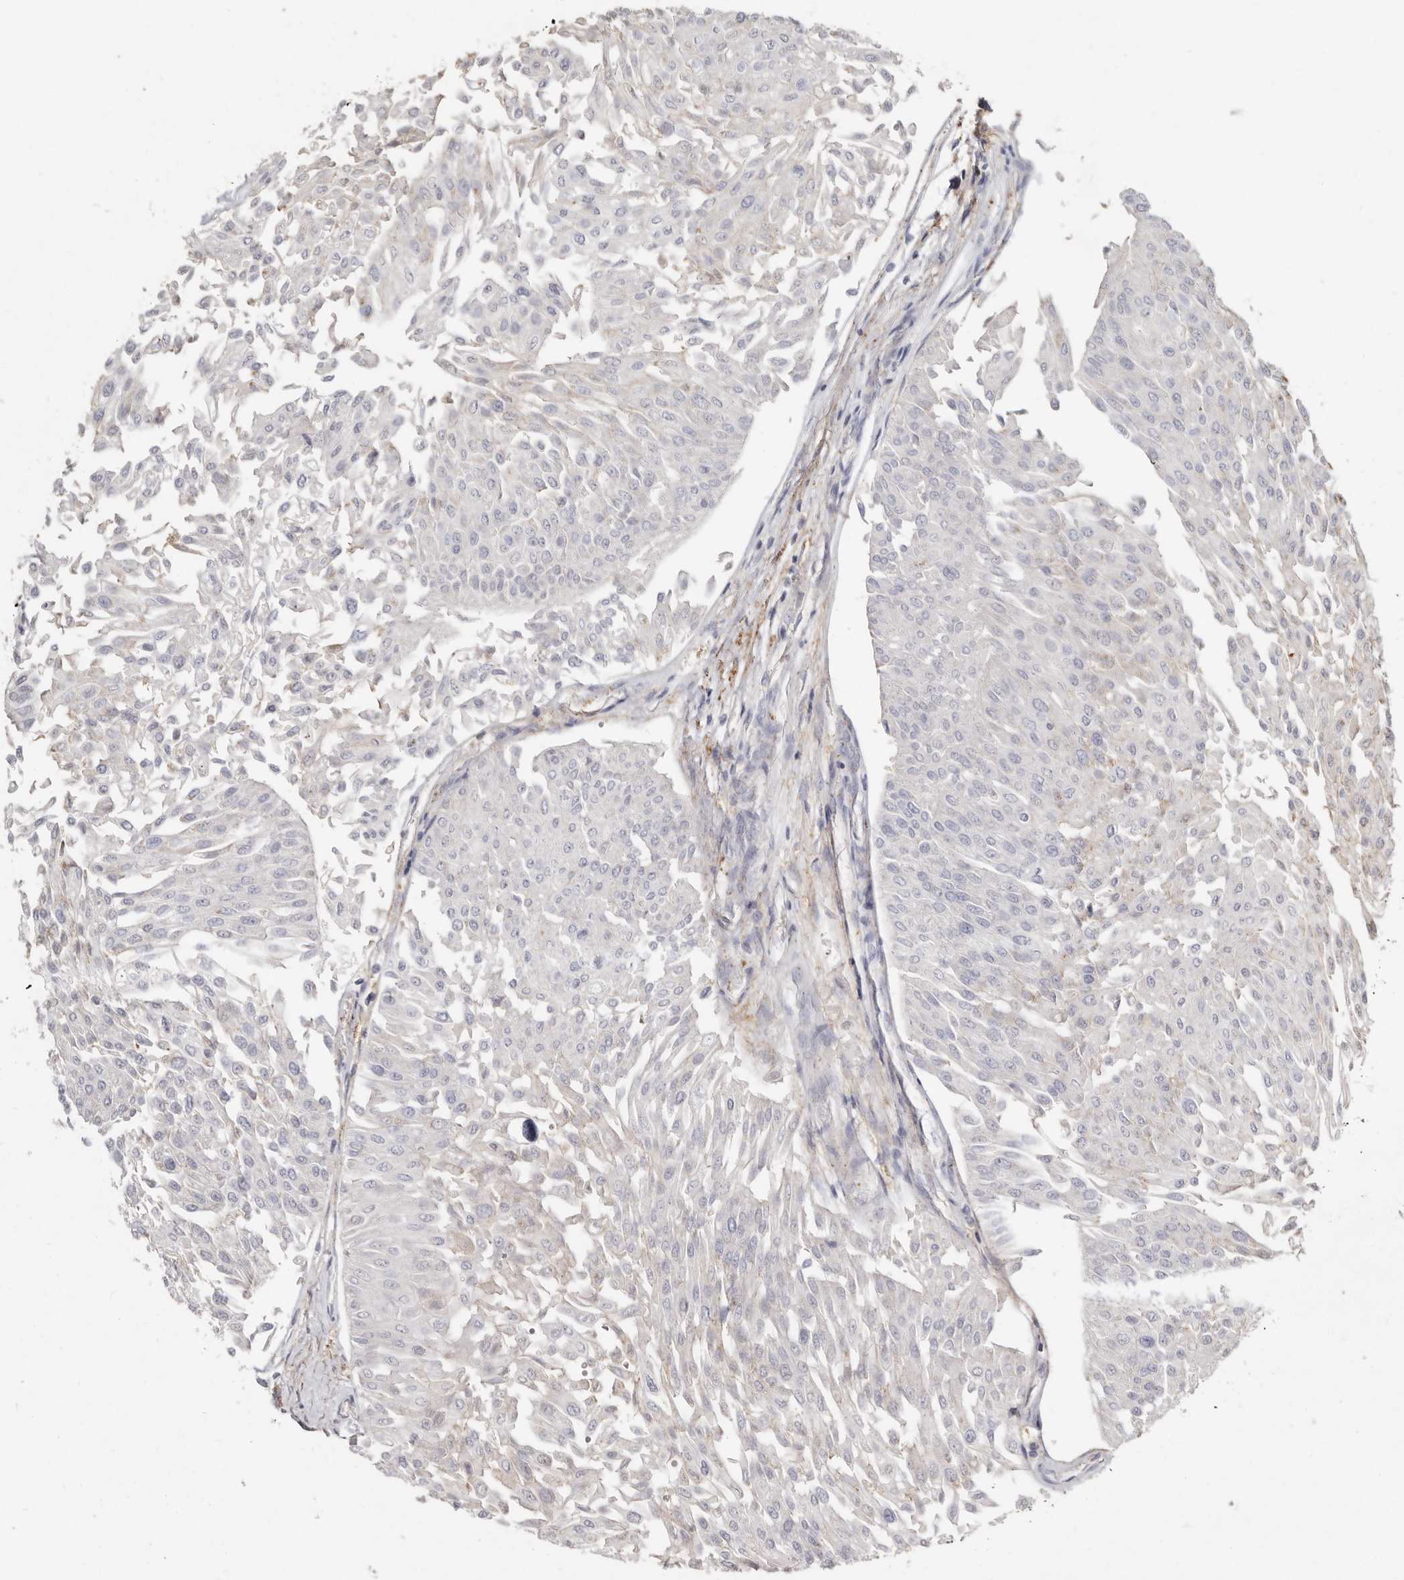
{"staining": {"intensity": "negative", "quantity": "none", "location": "none"}, "tissue": "urothelial cancer", "cell_type": "Tumor cells", "image_type": "cancer", "snomed": [{"axis": "morphology", "description": "Urothelial carcinoma, Low grade"}, {"axis": "topography", "description": "Urinary bladder"}], "caption": "Urothelial carcinoma (low-grade) was stained to show a protein in brown. There is no significant positivity in tumor cells. (DAB (3,3'-diaminobenzidine) immunohistochemistry (IHC) with hematoxylin counter stain).", "gene": "KIF26B", "patient": {"sex": "male", "age": 67}}